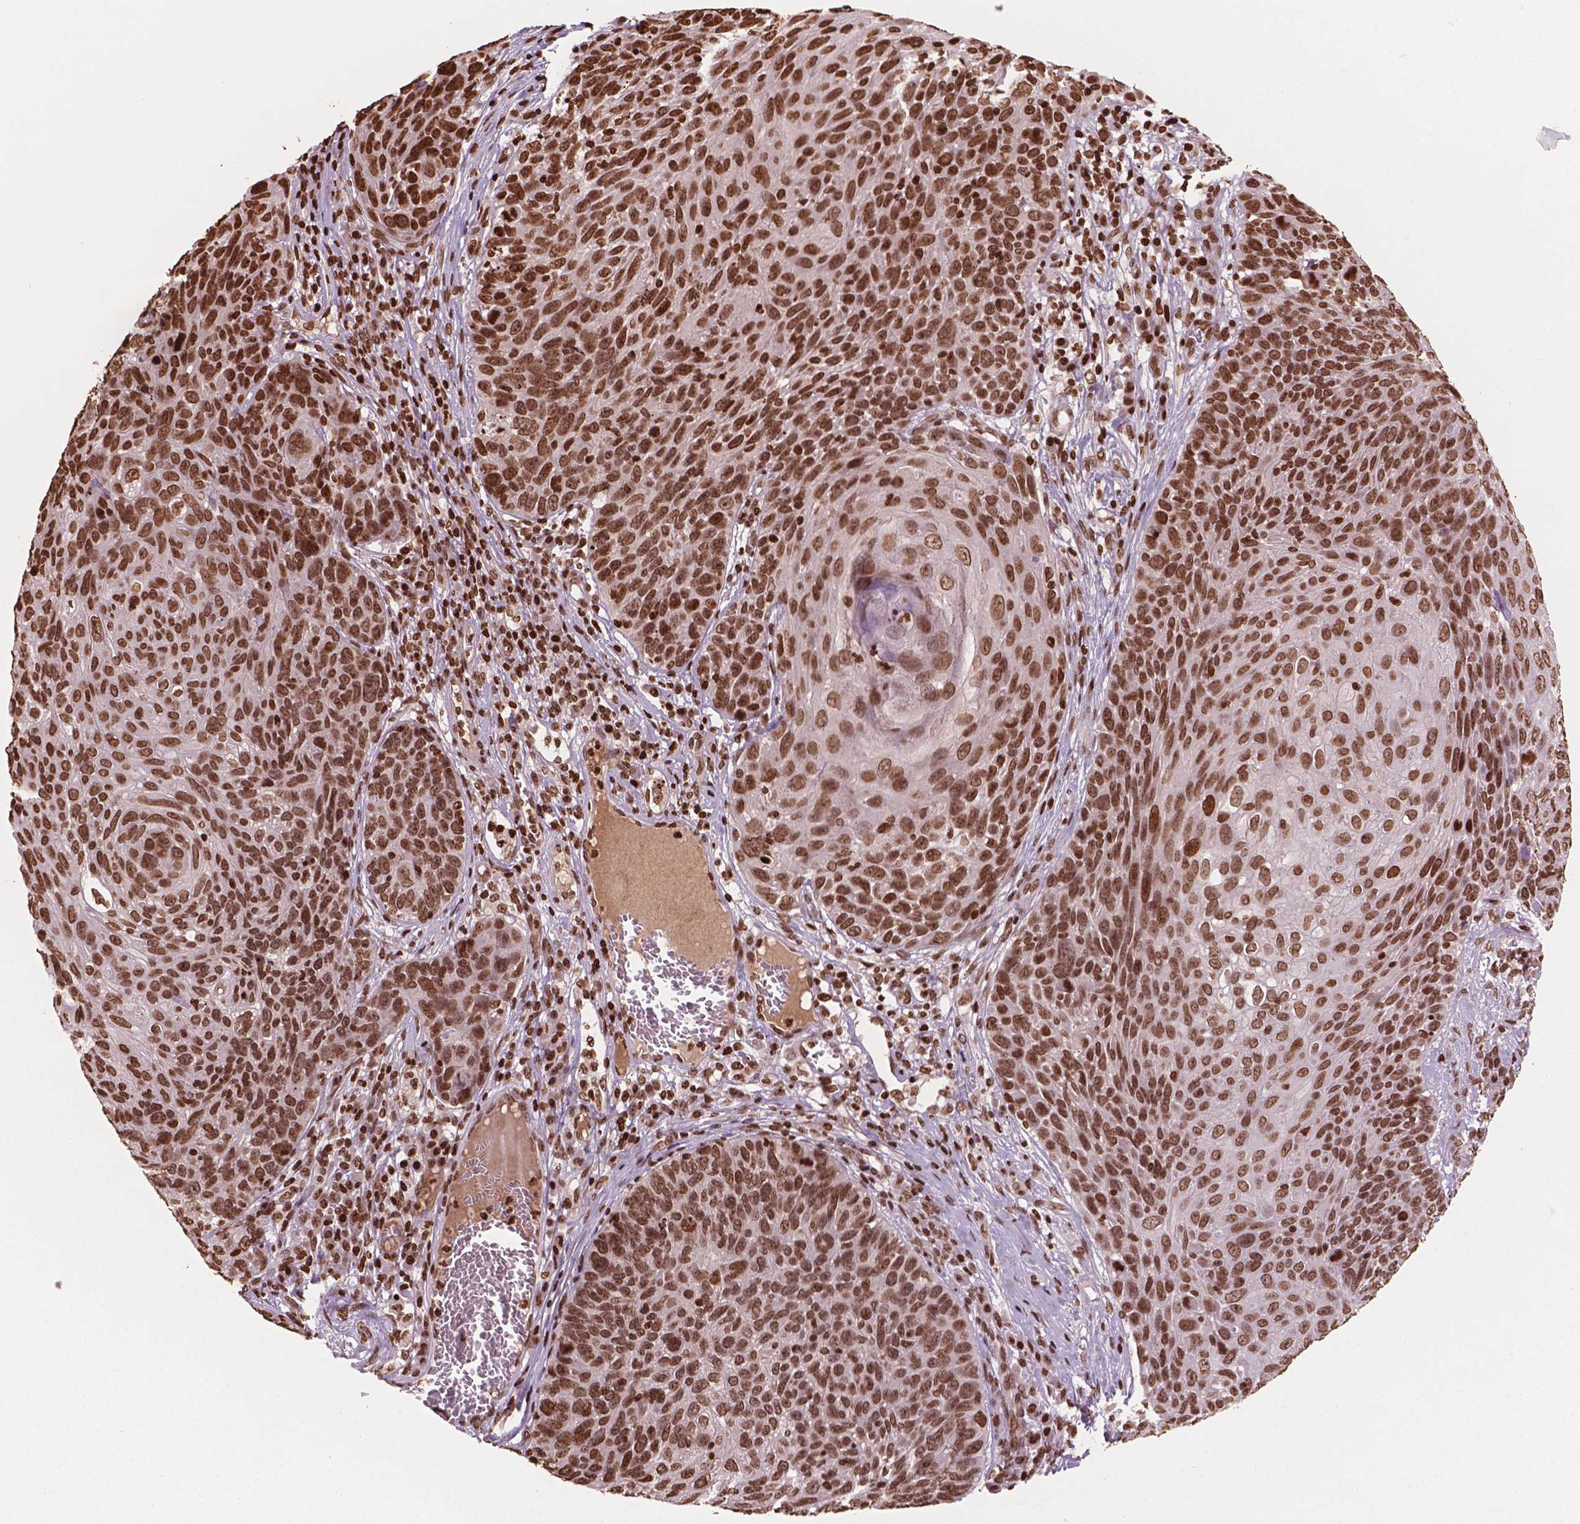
{"staining": {"intensity": "strong", "quantity": ">75%", "location": "nuclear"}, "tissue": "skin cancer", "cell_type": "Tumor cells", "image_type": "cancer", "snomed": [{"axis": "morphology", "description": "Squamous cell carcinoma, NOS"}, {"axis": "topography", "description": "Skin"}], "caption": "A high-resolution histopathology image shows immunohistochemistry (IHC) staining of skin cancer (squamous cell carcinoma), which reveals strong nuclear expression in about >75% of tumor cells. (IHC, brightfield microscopy, high magnification).", "gene": "H3C7", "patient": {"sex": "male", "age": 92}}